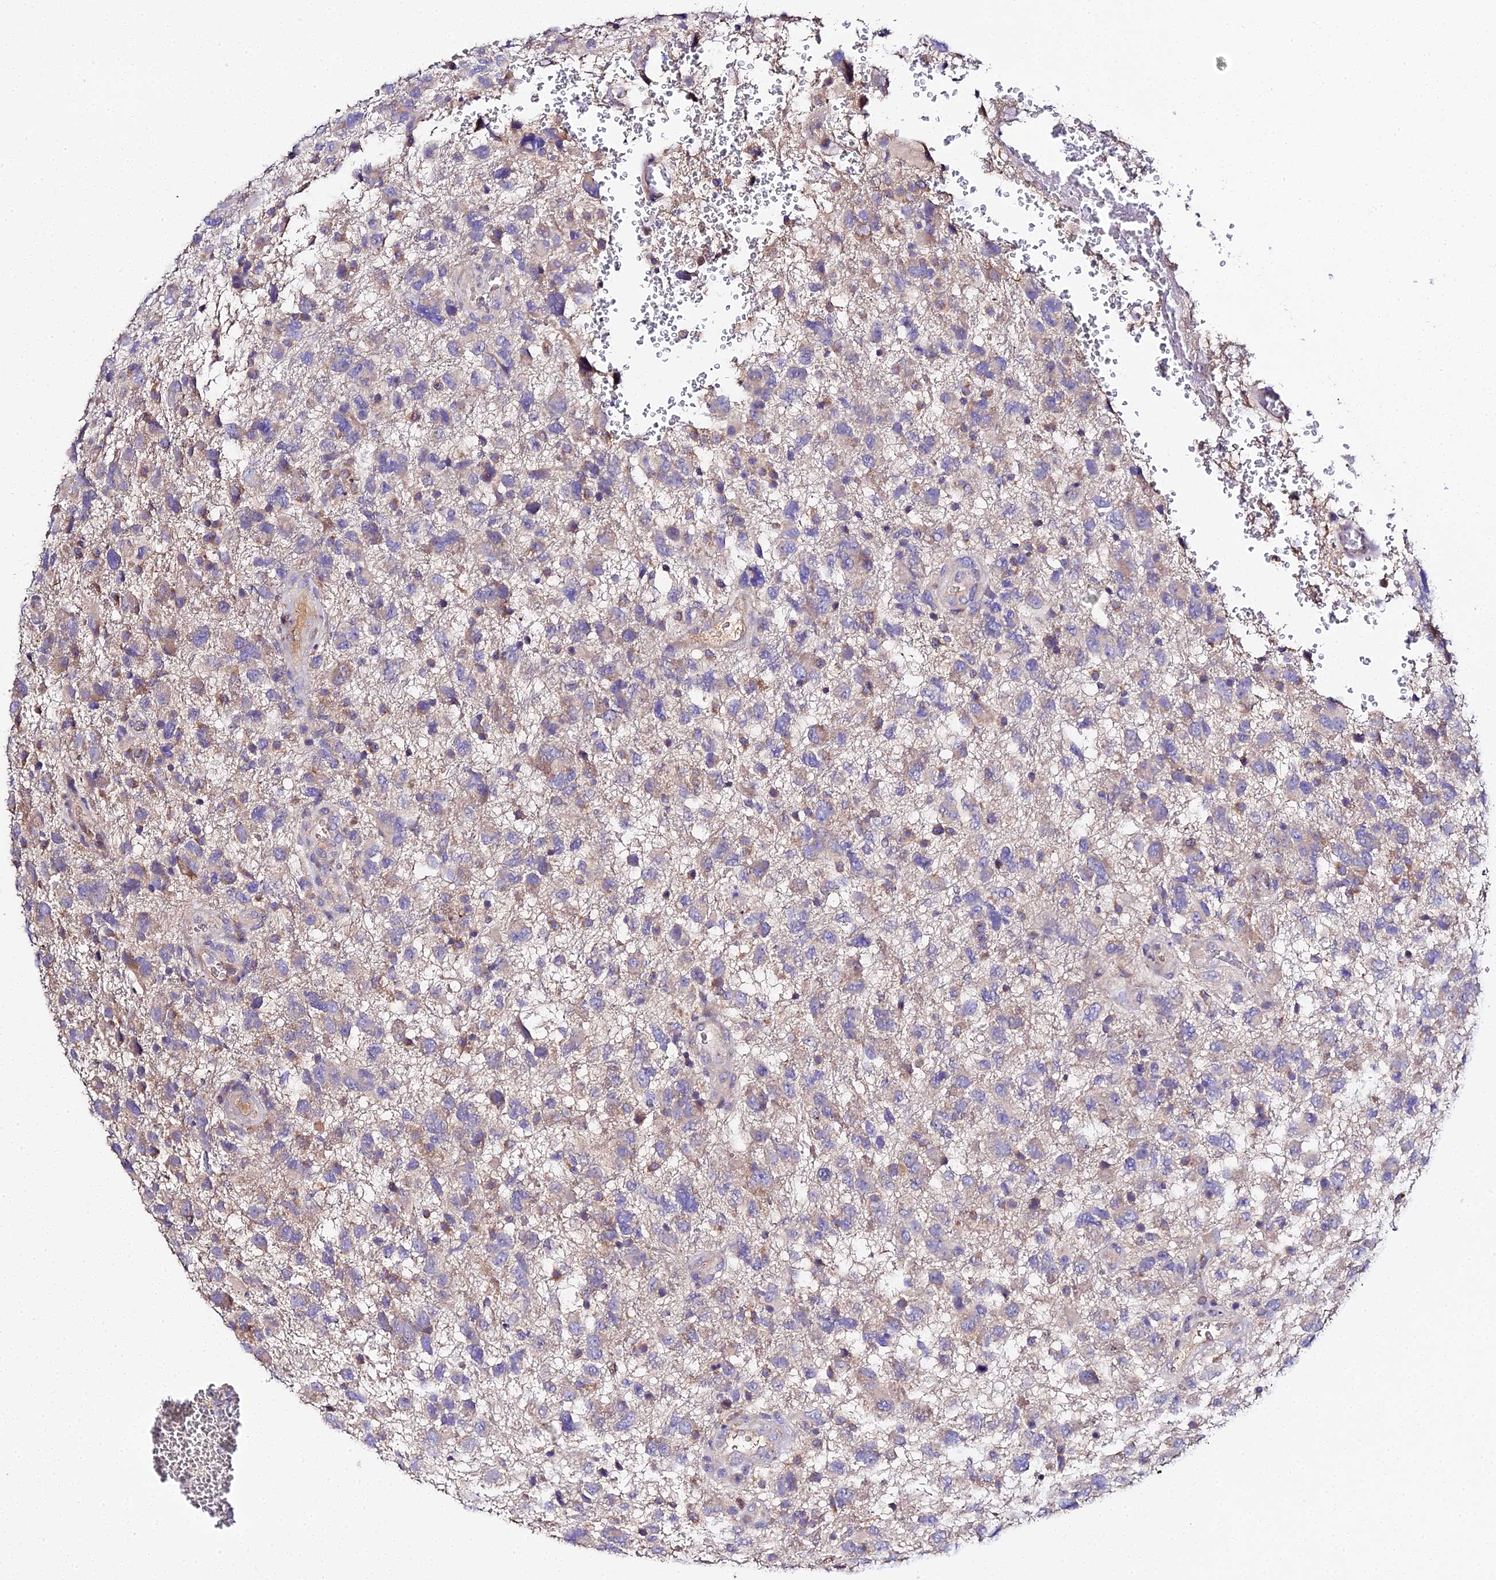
{"staining": {"intensity": "moderate", "quantity": "<25%", "location": "cytoplasmic/membranous"}, "tissue": "glioma", "cell_type": "Tumor cells", "image_type": "cancer", "snomed": [{"axis": "morphology", "description": "Glioma, malignant, High grade"}, {"axis": "topography", "description": "Brain"}], "caption": "IHC (DAB) staining of malignant glioma (high-grade) shows moderate cytoplasmic/membranous protein expression in about <25% of tumor cells. Nuclei are stained in blue.", "gene": "SCX", "patient": {"sex": "male", "age": 61}}